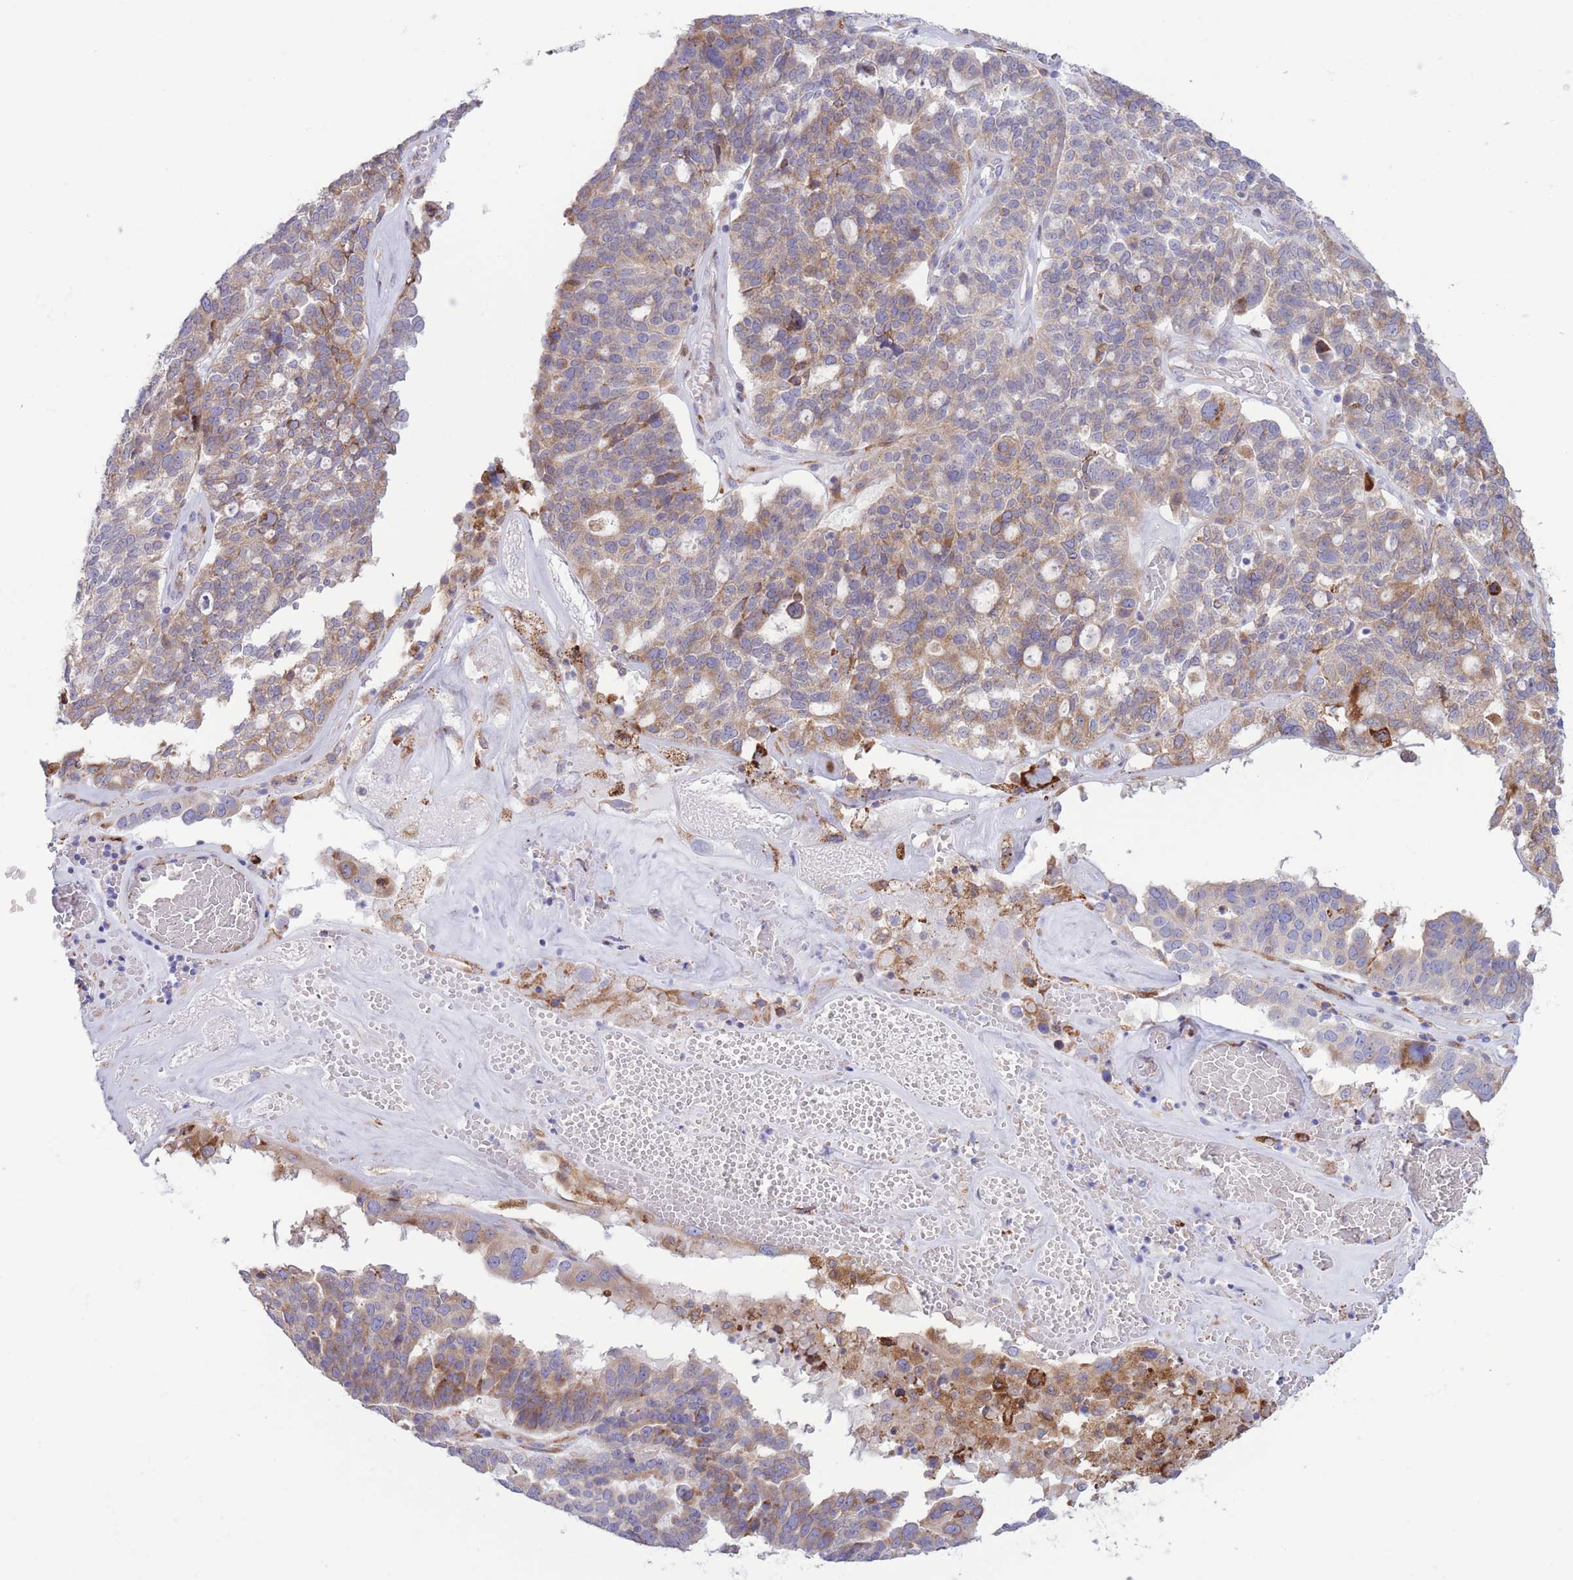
{"staining": {"intensity": "moderate", "quantity": ">75%", "location": "cytoplasmic/membranous"}, "tissue": "ovarian cancer", "cell_type": "Tumor cells", "image_type": "cancer", "snomed": [{"axis": "morphology", "description": "Cystadenocarcinoma, serous, NOS"}, {"axis": "topography", "description": "Ovary"}], "caption": "Protein expression analysis of human ovarian serous cystadenocarcinoma reveals moderate cytoplasmic/membranous staining in about >75% of tumor cells.", "gene": "MYDGF", "patient": {"sex": "female", "age": 59}}